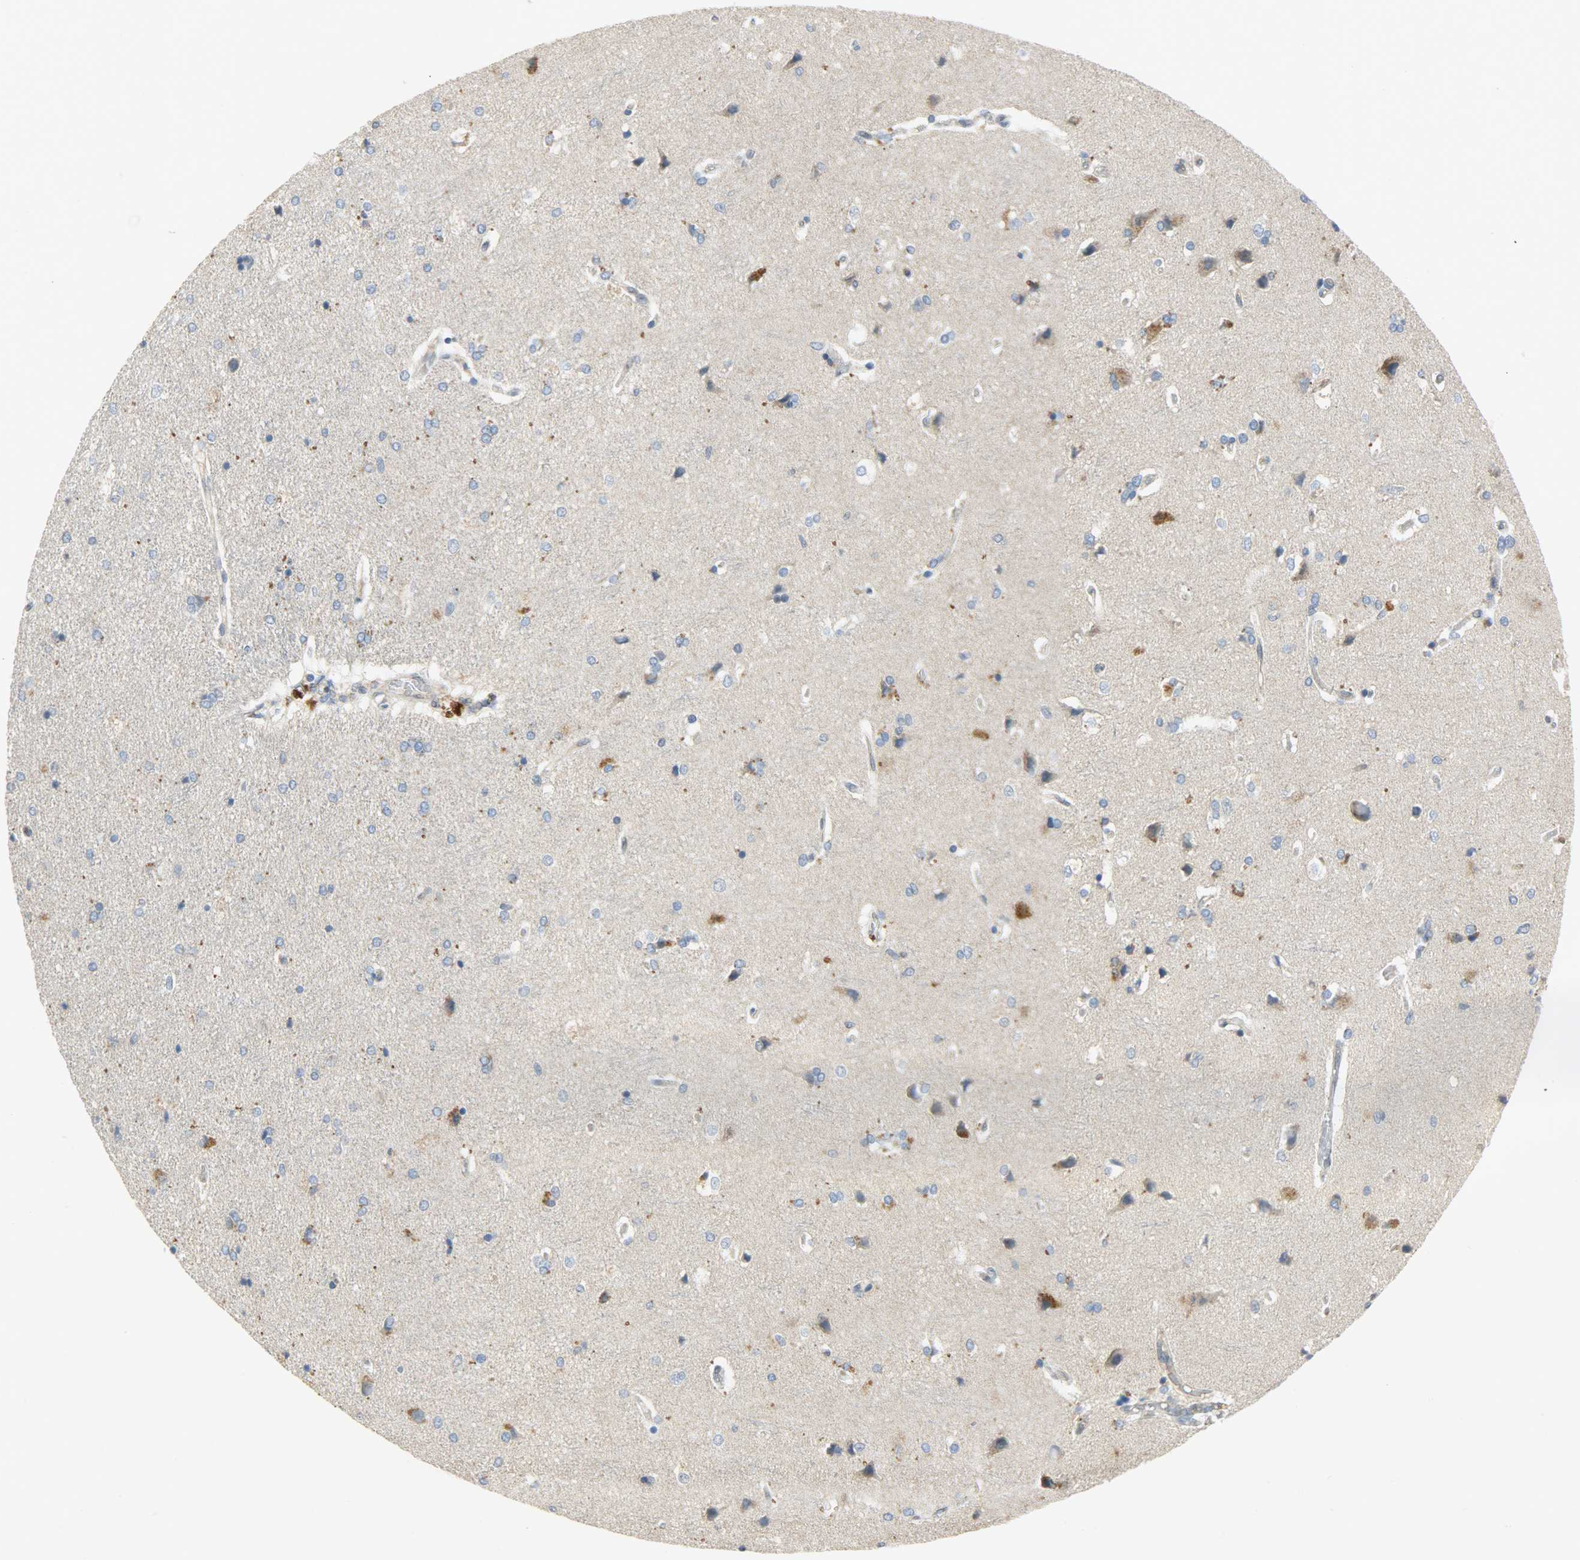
{"staining": {"intensity": "negative", "quantity": "none", "location": "none"}, "tissue": "cerebral cortex", "cell_type": "Endothelial cells", "image_type": "normal", "snomed": [{"axis": "morphology", "description": "Normal tissue, NOS"}, {"axis": "topography", "description": "Cerebral cortex"}], "caption": "A high-resolution histopathology image shows immunohistochemistry staining of normal cerebral cortex, which displays no significant positivity in endothelial cells. The staining was performed using DAB (3,3'-diaminobenzidine) to visualize the protein expression in brown, while the nuclei were stained in blue with hematoxylin (Magnification: 20x).", "gene": "FKBP1A", "patient": {"sex": "male", "age": 62}}